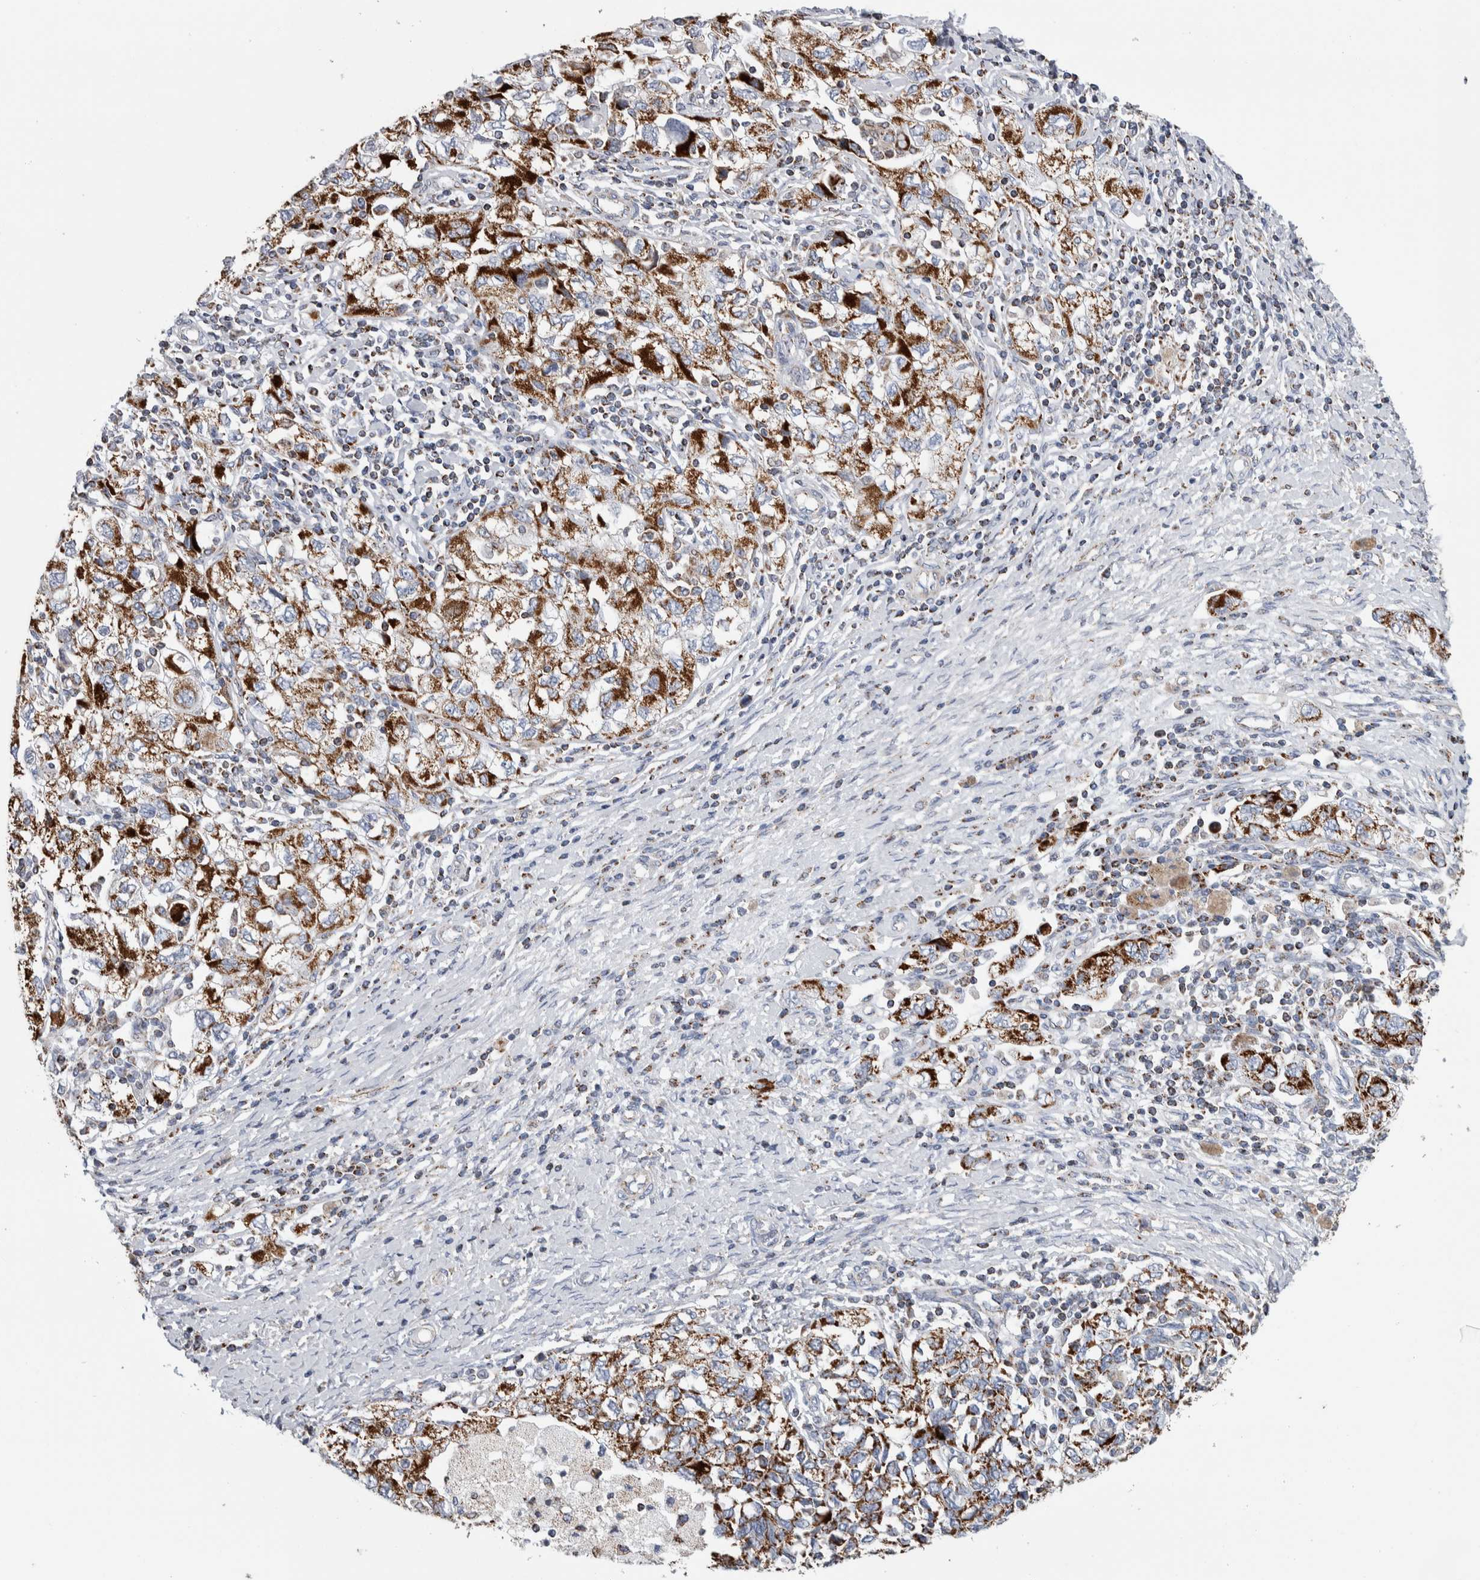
{"staining": {"intensity": "strong", "quantity": ">75%", "location": "cytoplasmic/membranous"}, "tissue": "ovarian cancer", "cell_type": "Tumor cells", "image_type": "cancer", "snomed": [{"axis": "morphology", "description": "Carcinoma, NOS"}, {"axis": "morphology", "description": "Cystadenocarcinoma, serous, NOS"}, {"axis": "topography", "description": "Ovary"}], "caption": "This micrograph displays IHC staining of ovarian serous cystadenocarcinoma, with high strong cytoplasmic/membranous staining in approximately >75% of tumor cells.", "gene": "ETFA", "patient": {"sex": "female", "age": 69}}